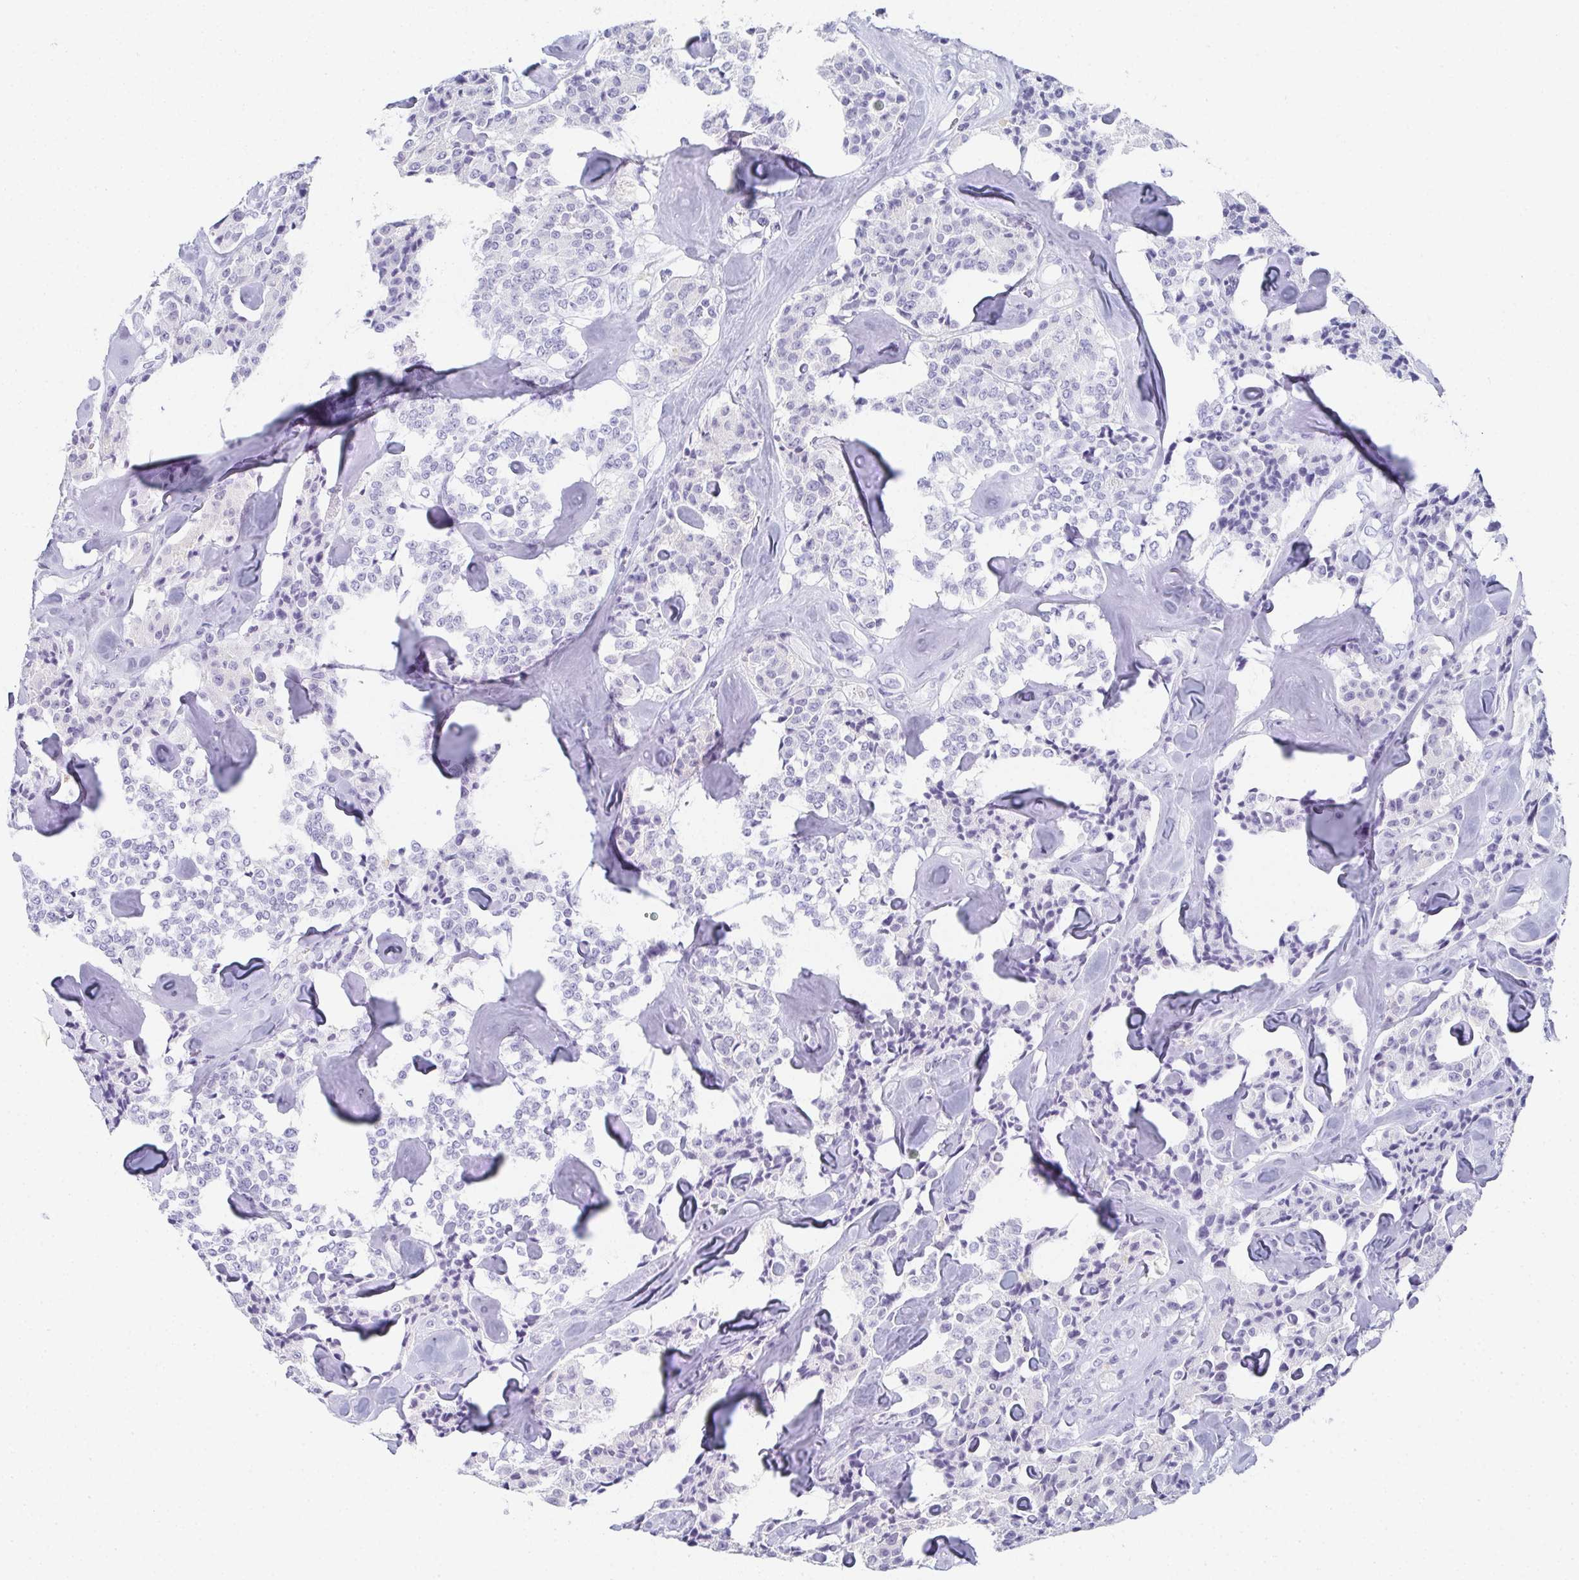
{"staining": {"intensity": "negative", "quantity": "none", "location": "none"}, "tissue": "carcinoid", "cell_type": "Tumor cells", "image_type": "cancer", "snomed": [{"axis": "morphology", "description": "Carcinoid, malignant, NOS"}, {"axis": "topography", "description": "Pancreas"}], "caption": "DAB (3,3'-diaminobenzidine) immunohistochemical staining of carcinoid demonstrates no significant staining in tumor cells. The staining was performed using DAB to visualize the protein expression in brown, while the nuclei were stained in blue with hematoxylin (Magnification: 20x).", "gene": "PYCR3", "patient": {"sex": "male", "age": 41}}